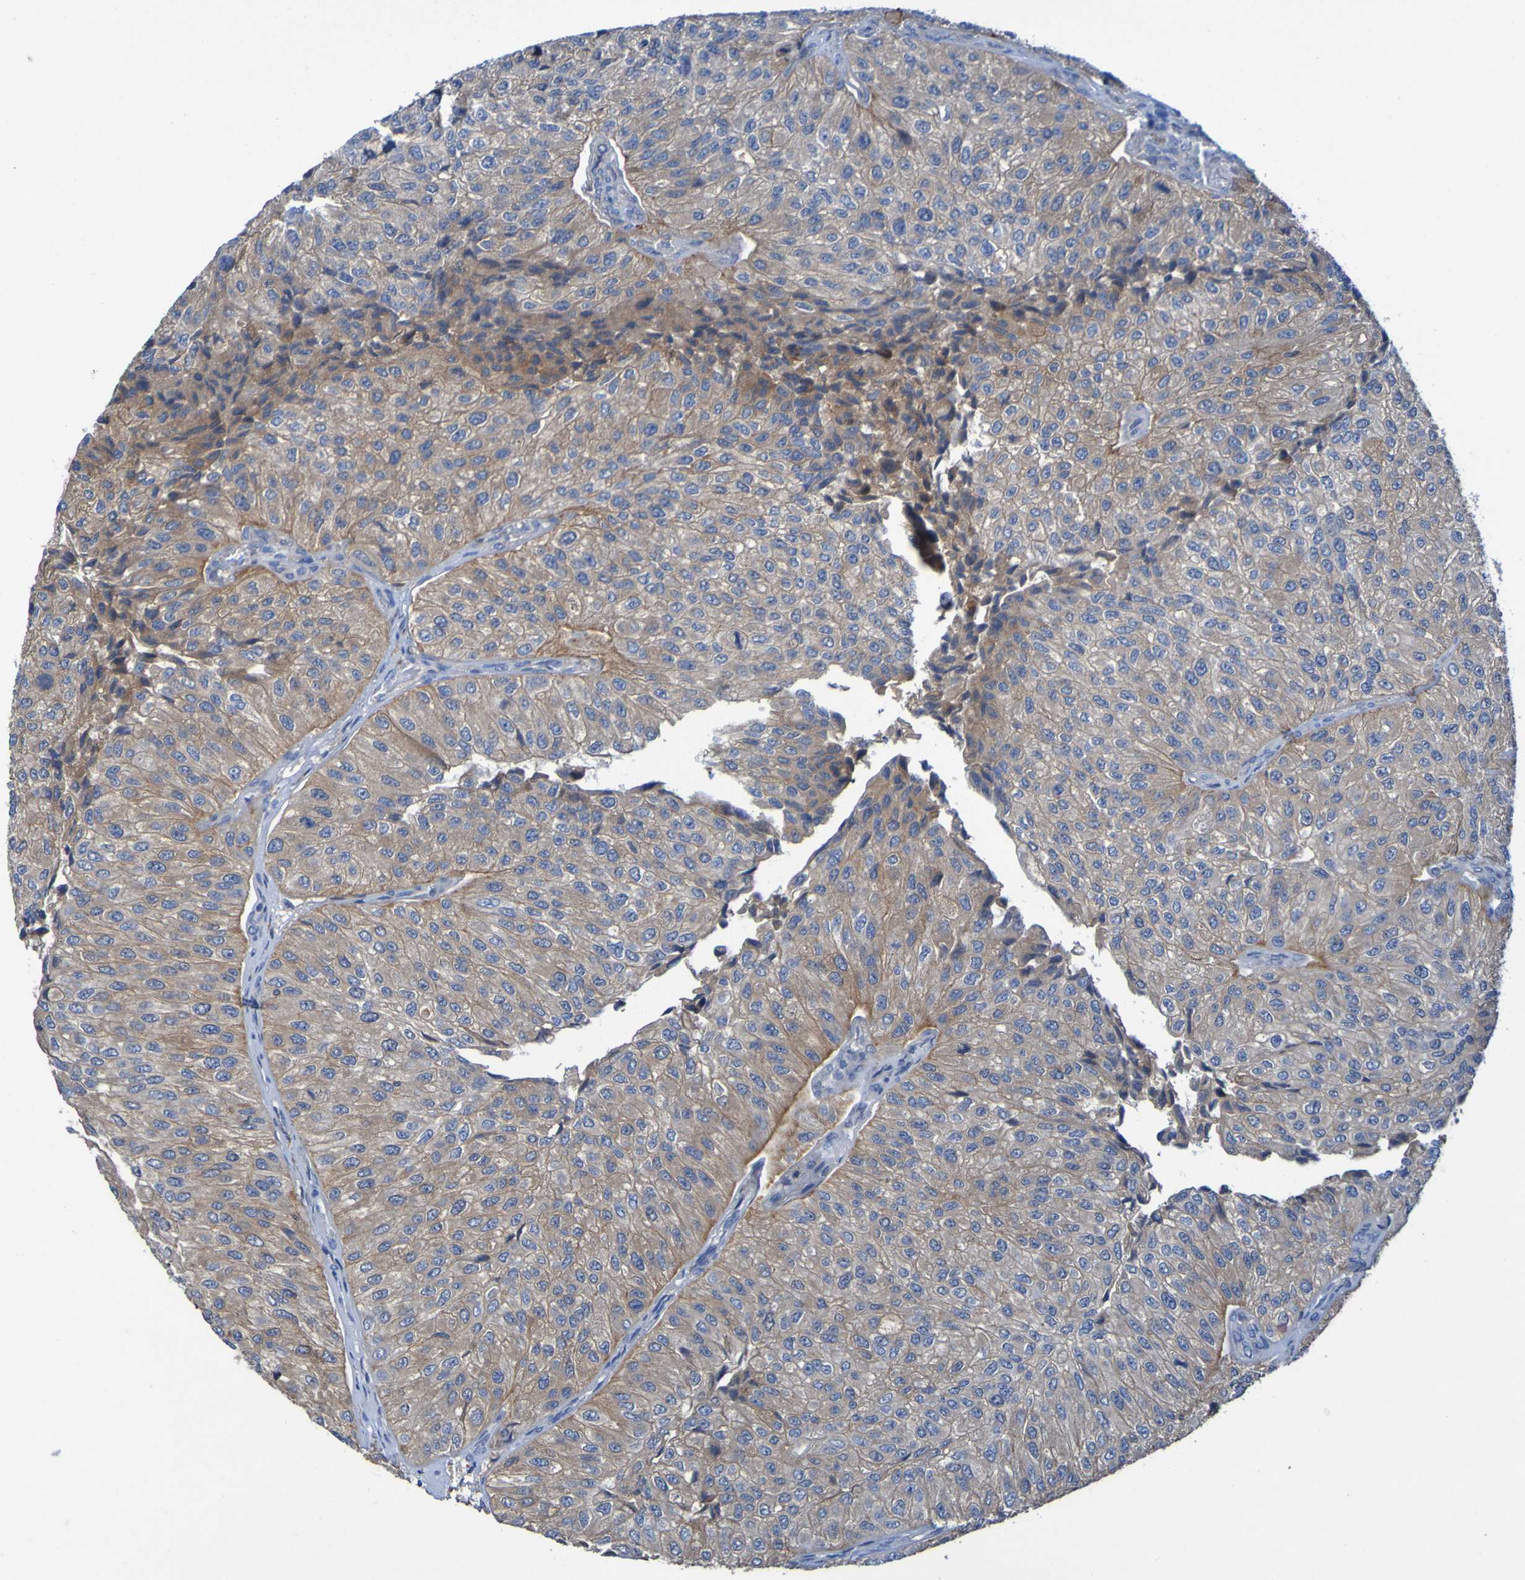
{"staining": {"intensity": "moderate", "quantity": ">75%", "location": "cytoplasmic/membranous"}, "tissue": "urothelial cancer", "cell_type": "Tumor cells", "image_type": "cancer", "snomed": [{"axis": "morphology", "description": "Urothelial carcinoma, High grade"}, {"axis": "topography", "description": "Kidney"}, {"axis": "topography", "description": "Urinary bladder"}], "caption": "Immunohistochemistry (DAB (3,3'-diaminobenzidine)) staining of high-grade urothelial carcinoma displays moderate cytoplasmic/membranous protein staining in approximately >75% of tumor cells.", "gene": "ARHGEF16", "patient": {"sex": "male", "age": 77}}